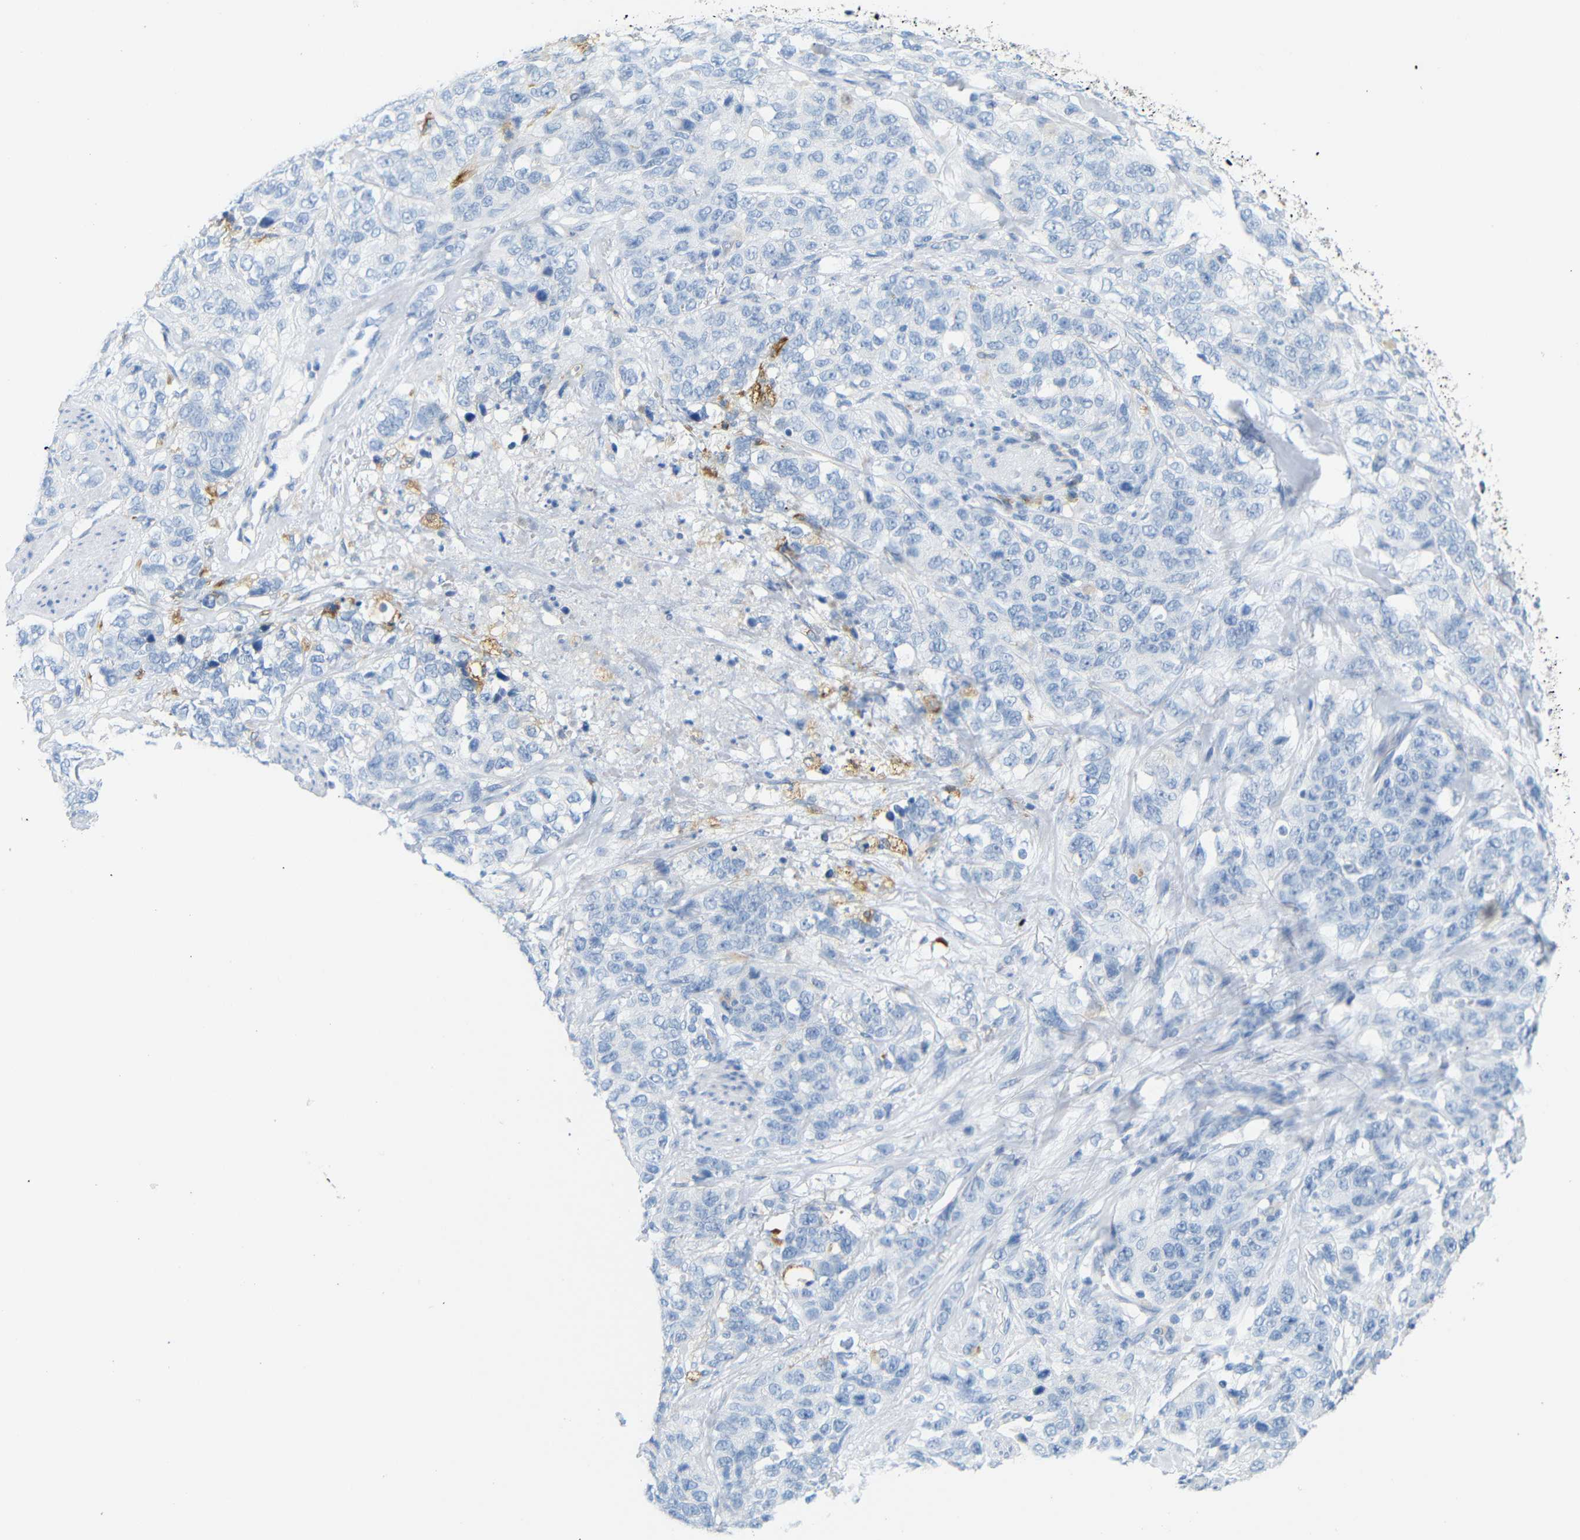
{"staining": {"intensity": "negative", "quantity": "none", "location": "none"}, "tissue": "stomach cancer", "cell_type": "Tumor cells", "image_type": "cancer", "snomed": [{"axis": "morphology", "description": "Adenocarcinoma, NOS"}, {"axis": "topography", "description": "Stomach"}], "caption": "Immunohistochemistry (IHC) of stomach adenocarcinoma shows no positivity in tumor cells.", "gene": "FCRL1", "patient": {"sex": "male", "age": 48}}